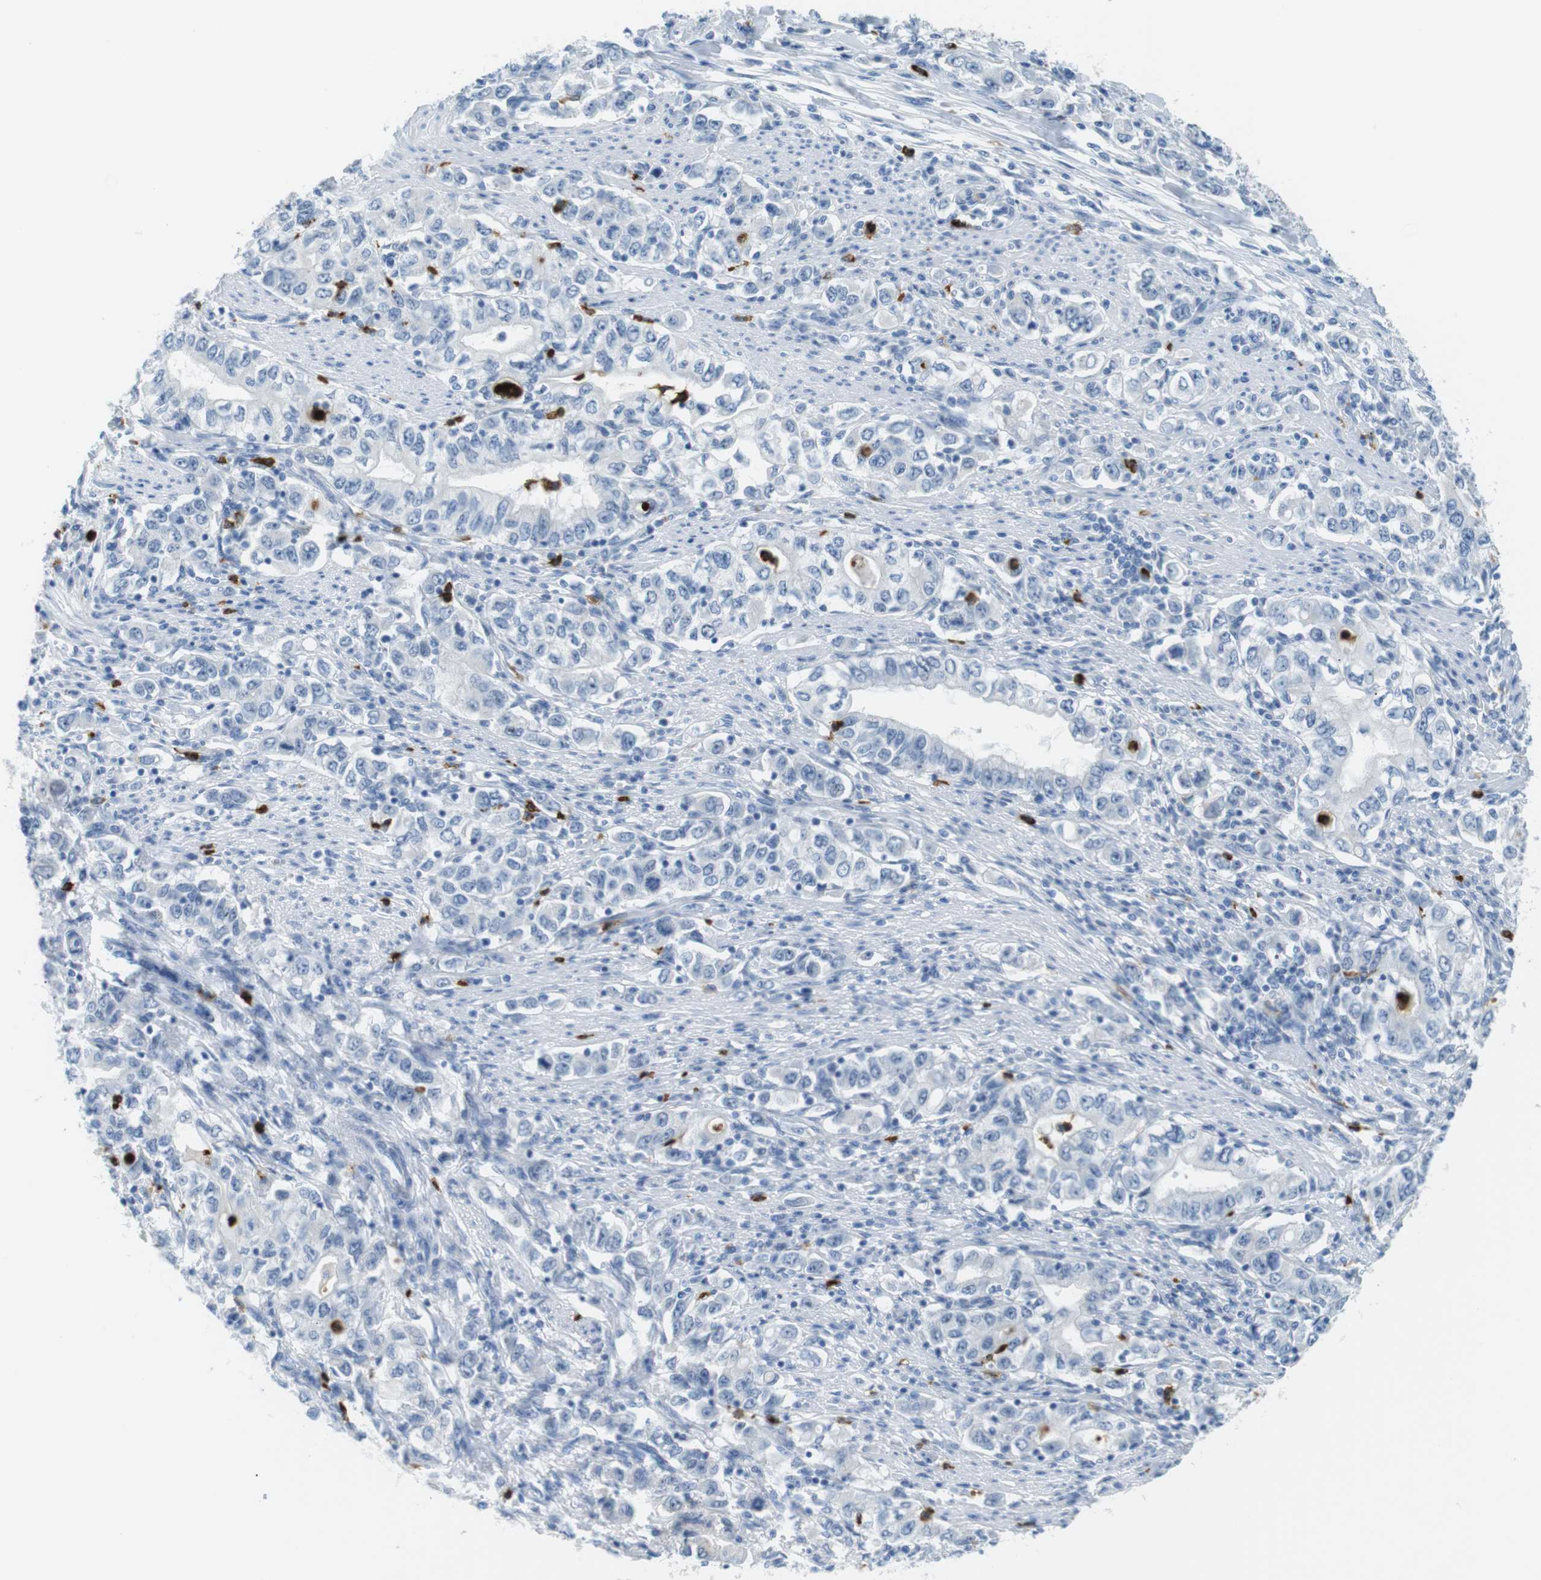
{"staining": {"intensity": "negative", "quantity": "none", "location": "none"}, "tissue": "stomach cancer", "cell_type": "Tumor cells", "image_type": "cancer", "snomed": [{"axis": "morphology", "description": "Adenocarcinoma, NOS"}, {"axis": "topography", "description": "Stomach, lower"}], "caption": "The immunohistochemistry micrograph has no significant positivity in tumor cells of stomach cancer (adenocarcinoma) tissue.", "gene": "MCEMP1", "patient": {"sex": "female", "age": 72}}